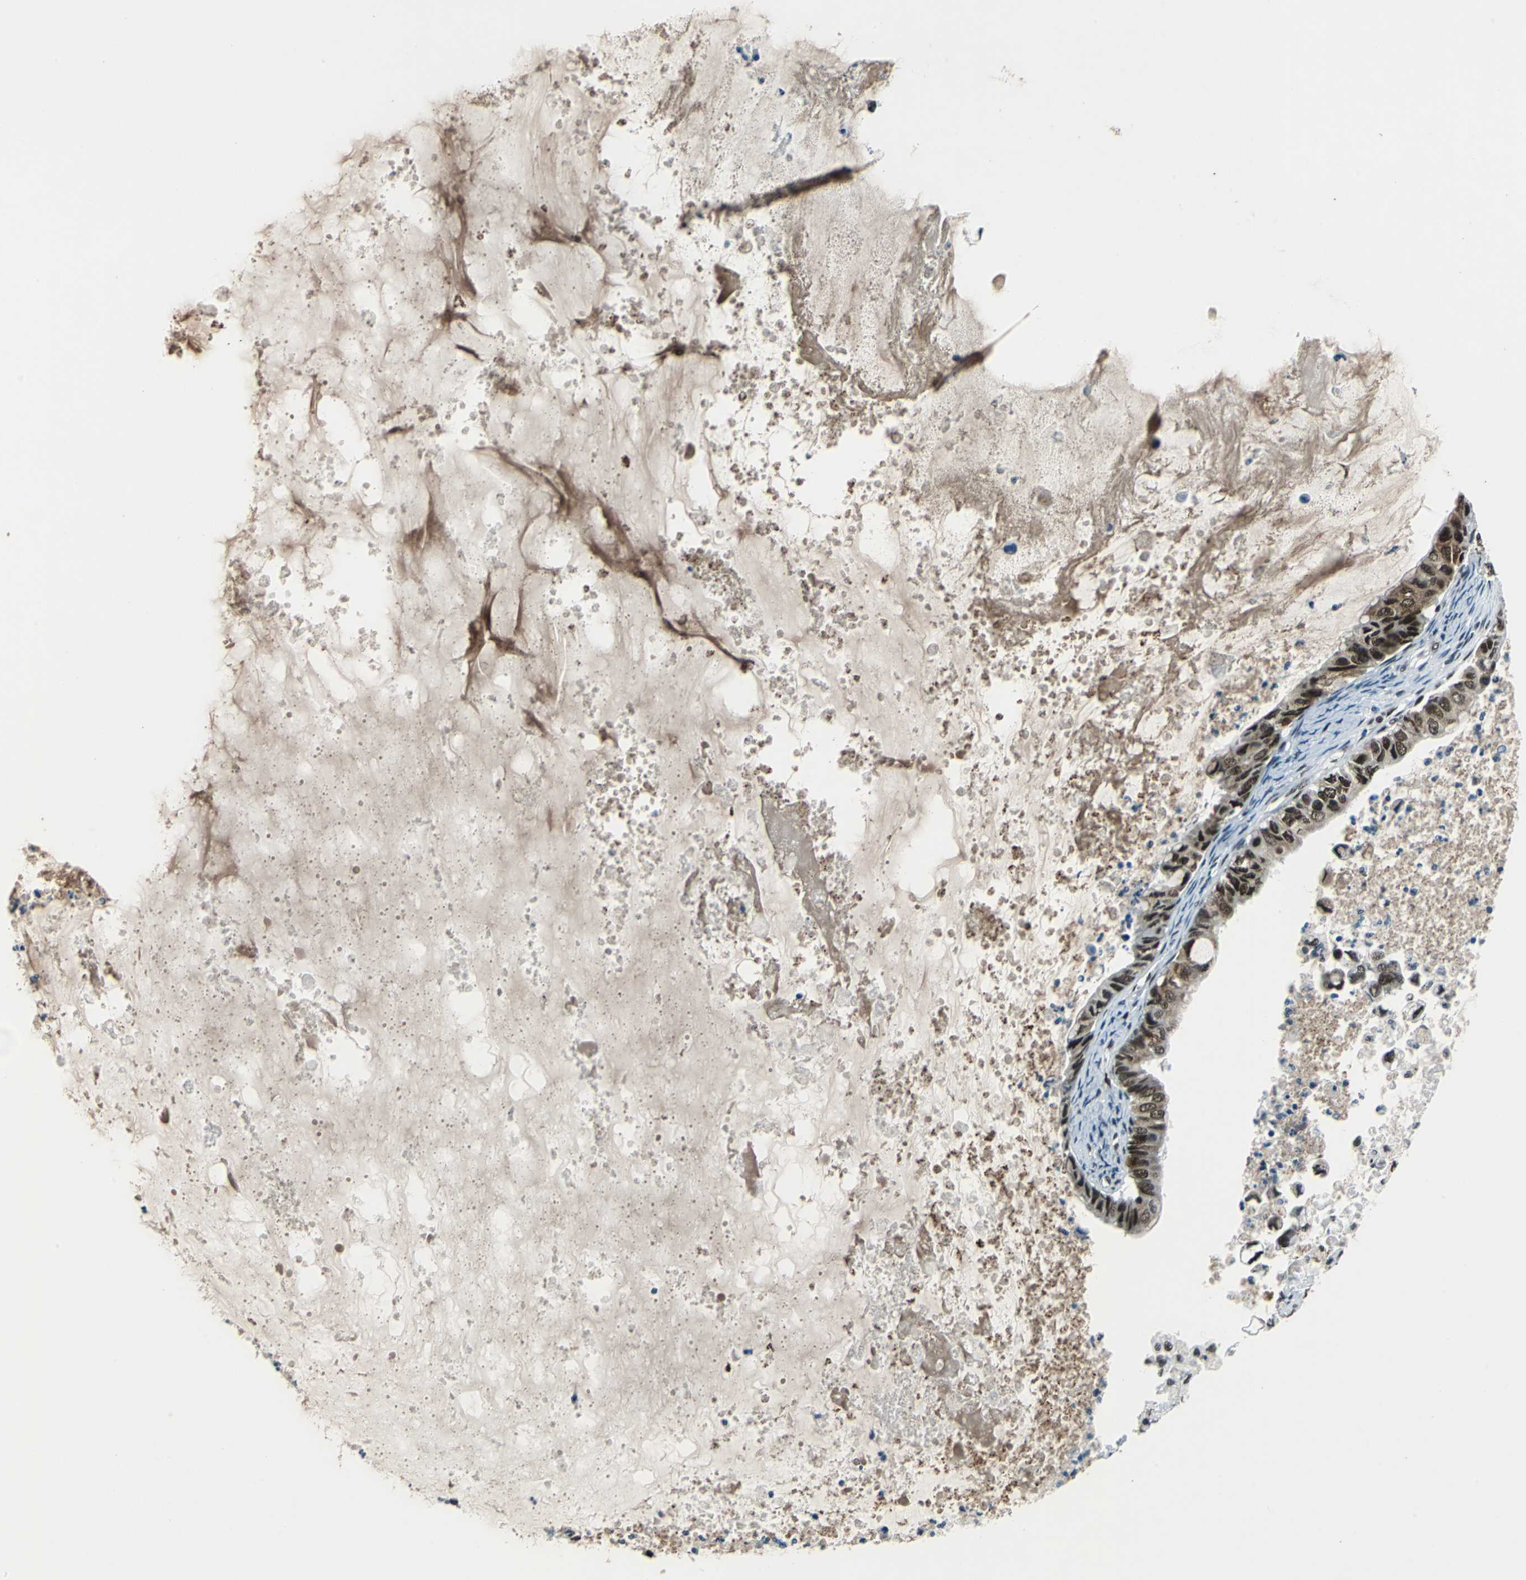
{"staining": {"intensity": "strong", "quantity": ">75%", "location": "nuclear"}, "tissue": "ovarian cancer", "cell_type": "Tumor cells", "image_type": "cancer", "snomed": [{"axis": "morphology", "description": "Cystadenocarcinoma, mucinous, NOS"}, {"axis": "topography", "description": "Ovary"}], "caption": "This is a micrograph of immunohistochemistry staining of mucinous cystadenocarcinoma (ovarian), which shows strong staining in the nuclear of tumor cells.", "gene": "BCLAF1", "patient": {"sex": "female", "age": 80}}